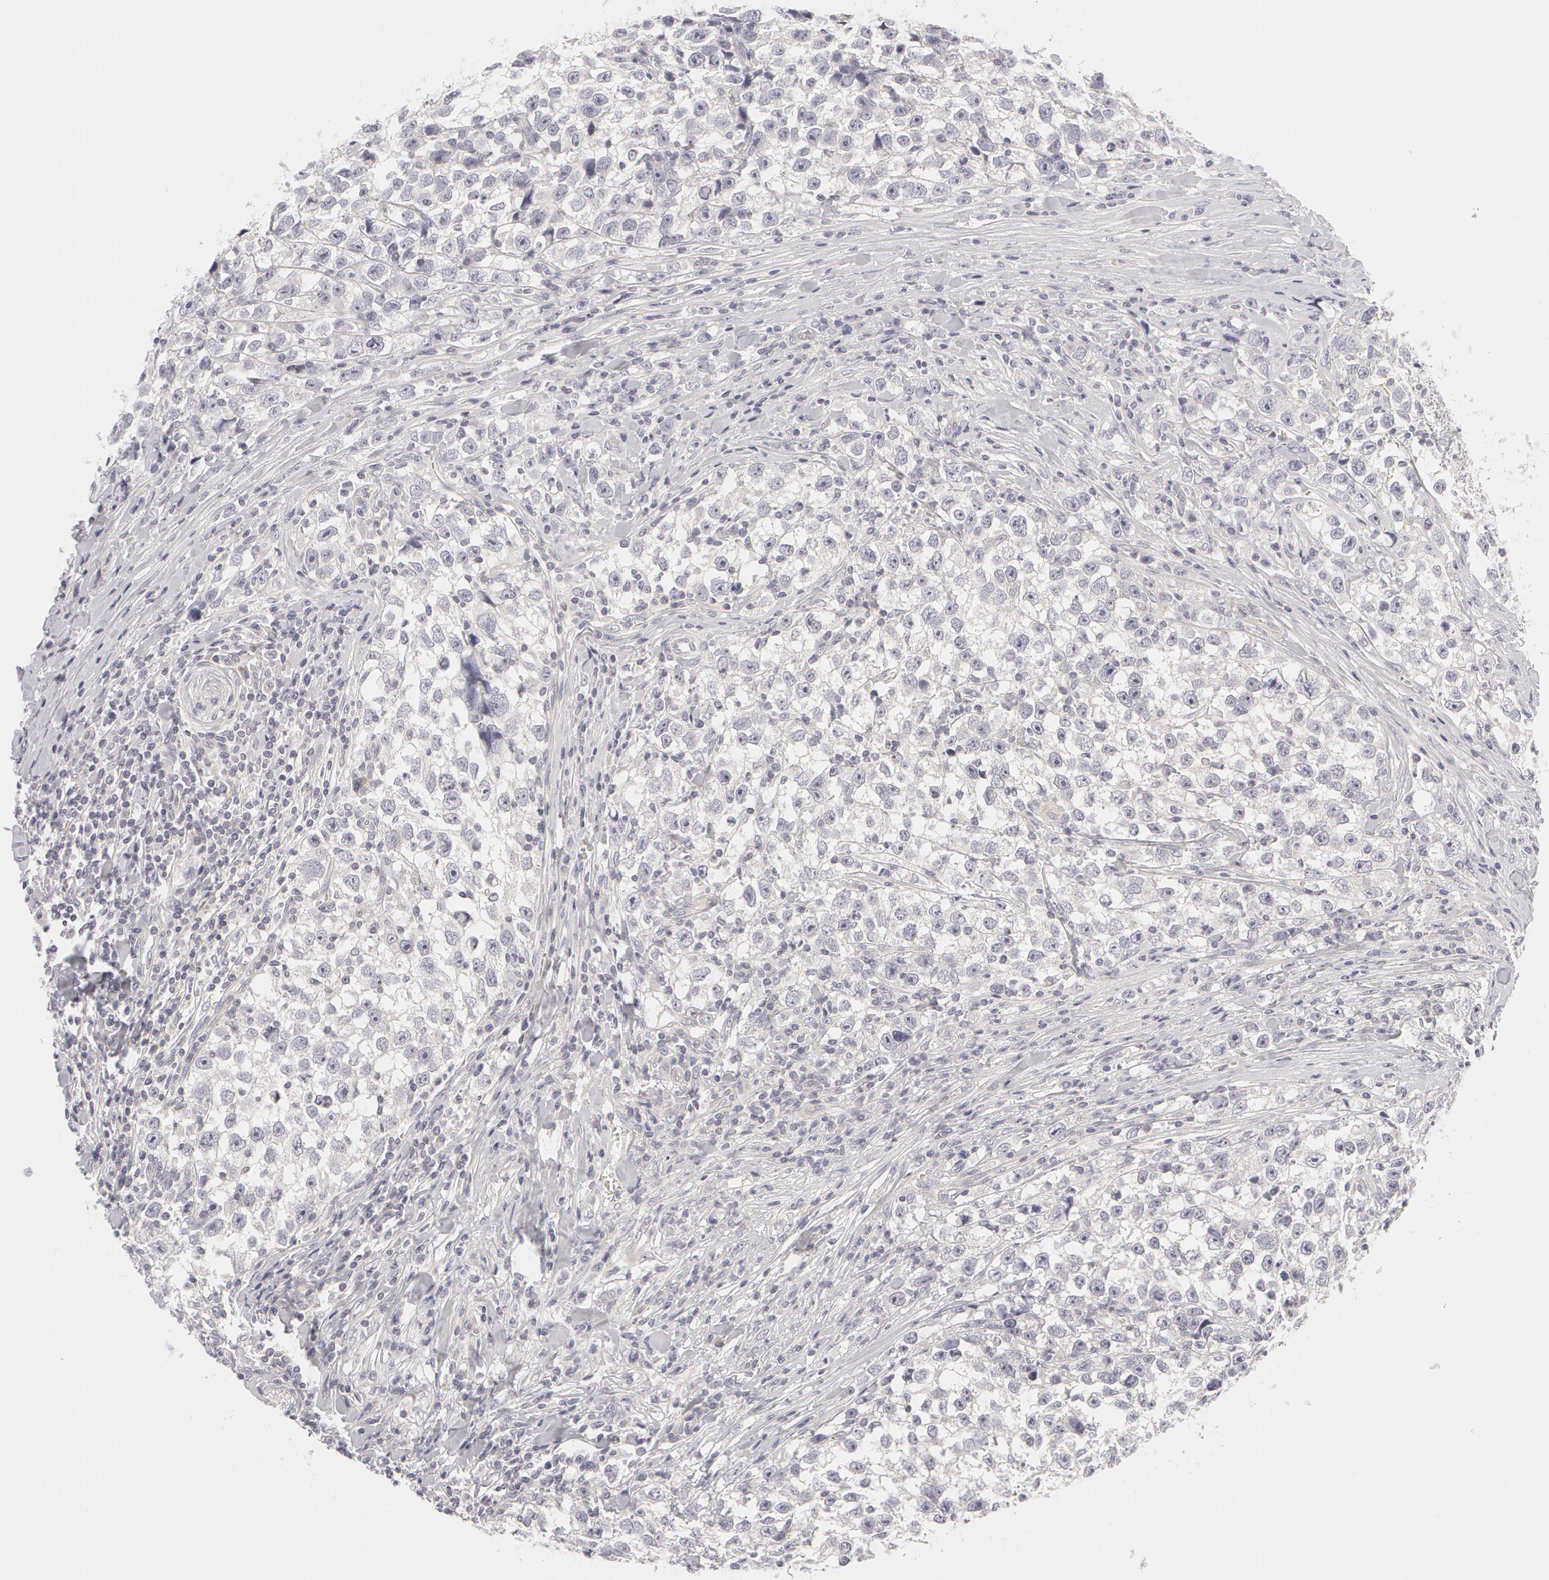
{"staining": {"intensity": "negative", "quantity": "none", "location": "none"}, "tissue": "testis cancer", "cell_type": "Tumor cells", "image_type": "cancer", "snomed": [{"axis": "morphology", "description": "Seminoma, NOS"}, {"axis": "morphology", "description": "Carcinoma, Embryonal, NOS"}, {"axis": "topography", "description": "Testis"}], "caption": "This is an immunohistochemistry image of testis embryonal carcinoma. There is no positivity in tumor cells.", "gene": "ABCB1", "patient": {"sex": "male", "age": 30}}